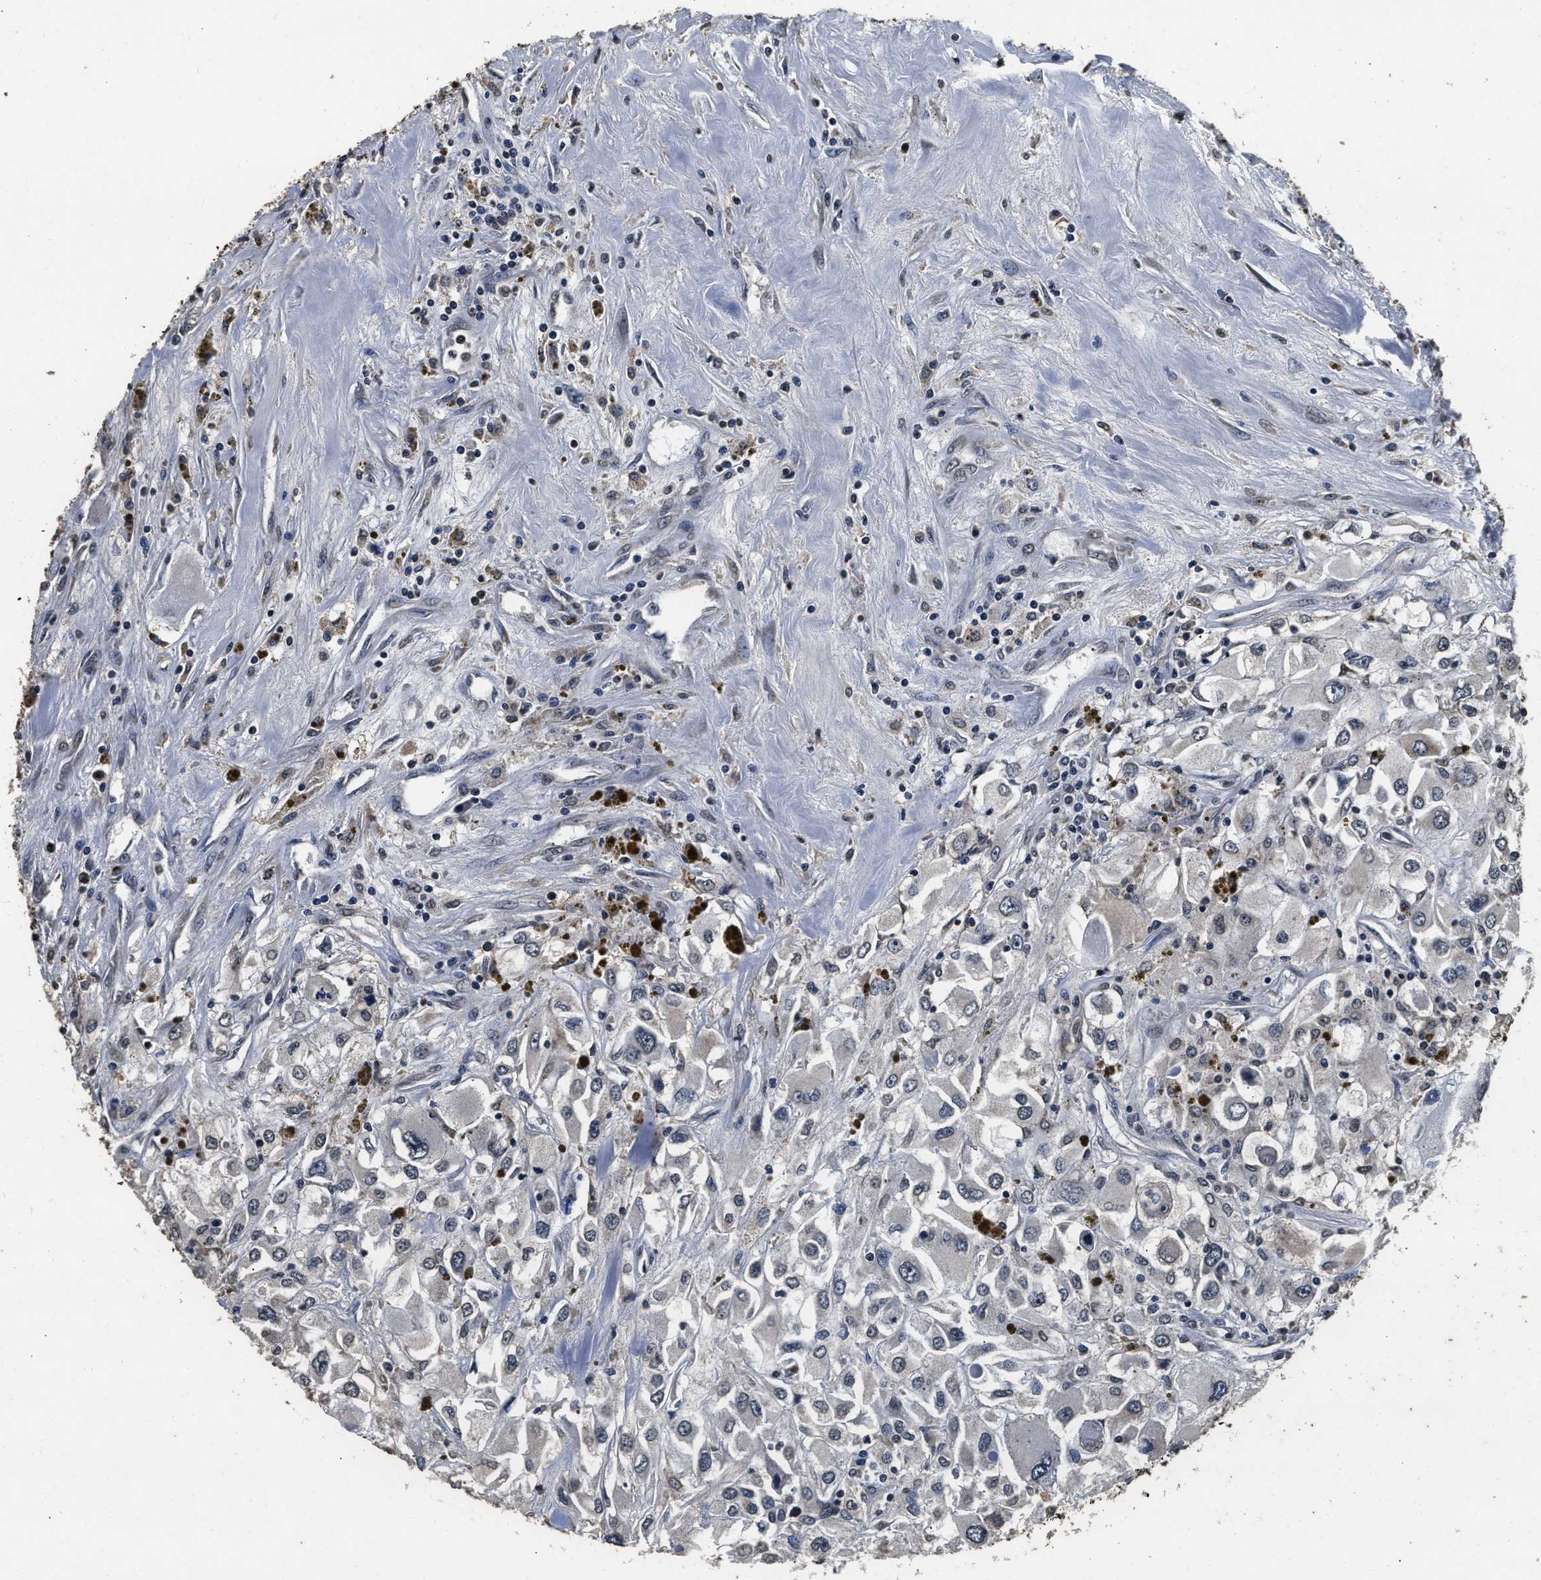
{"staining": {"intensity": "negative", "quantity": "none", "location": "none"}, "tissue": "renal cancer", "cell_type": "Tumor cells", "image_type": "cancer", "snomed": [{"axis": "morphology", "description": "Adenocarcinoma, NOS"}, {"axis": "topography", "description": "Kidney"}], "caption": "An immunohistochemistry (IHC) image of renal cancer is shown. There is no staining in tumor cells of renal cancer. The staining was performed using DAB (3,3'-diaminobenzidine) to visualize the protein expression in brown, while the nuclei were stained in blue with hematoxylin (Magnification: 20x).", "gene": "CSTF1", "patient": {"sex": "female", "age": 52}}